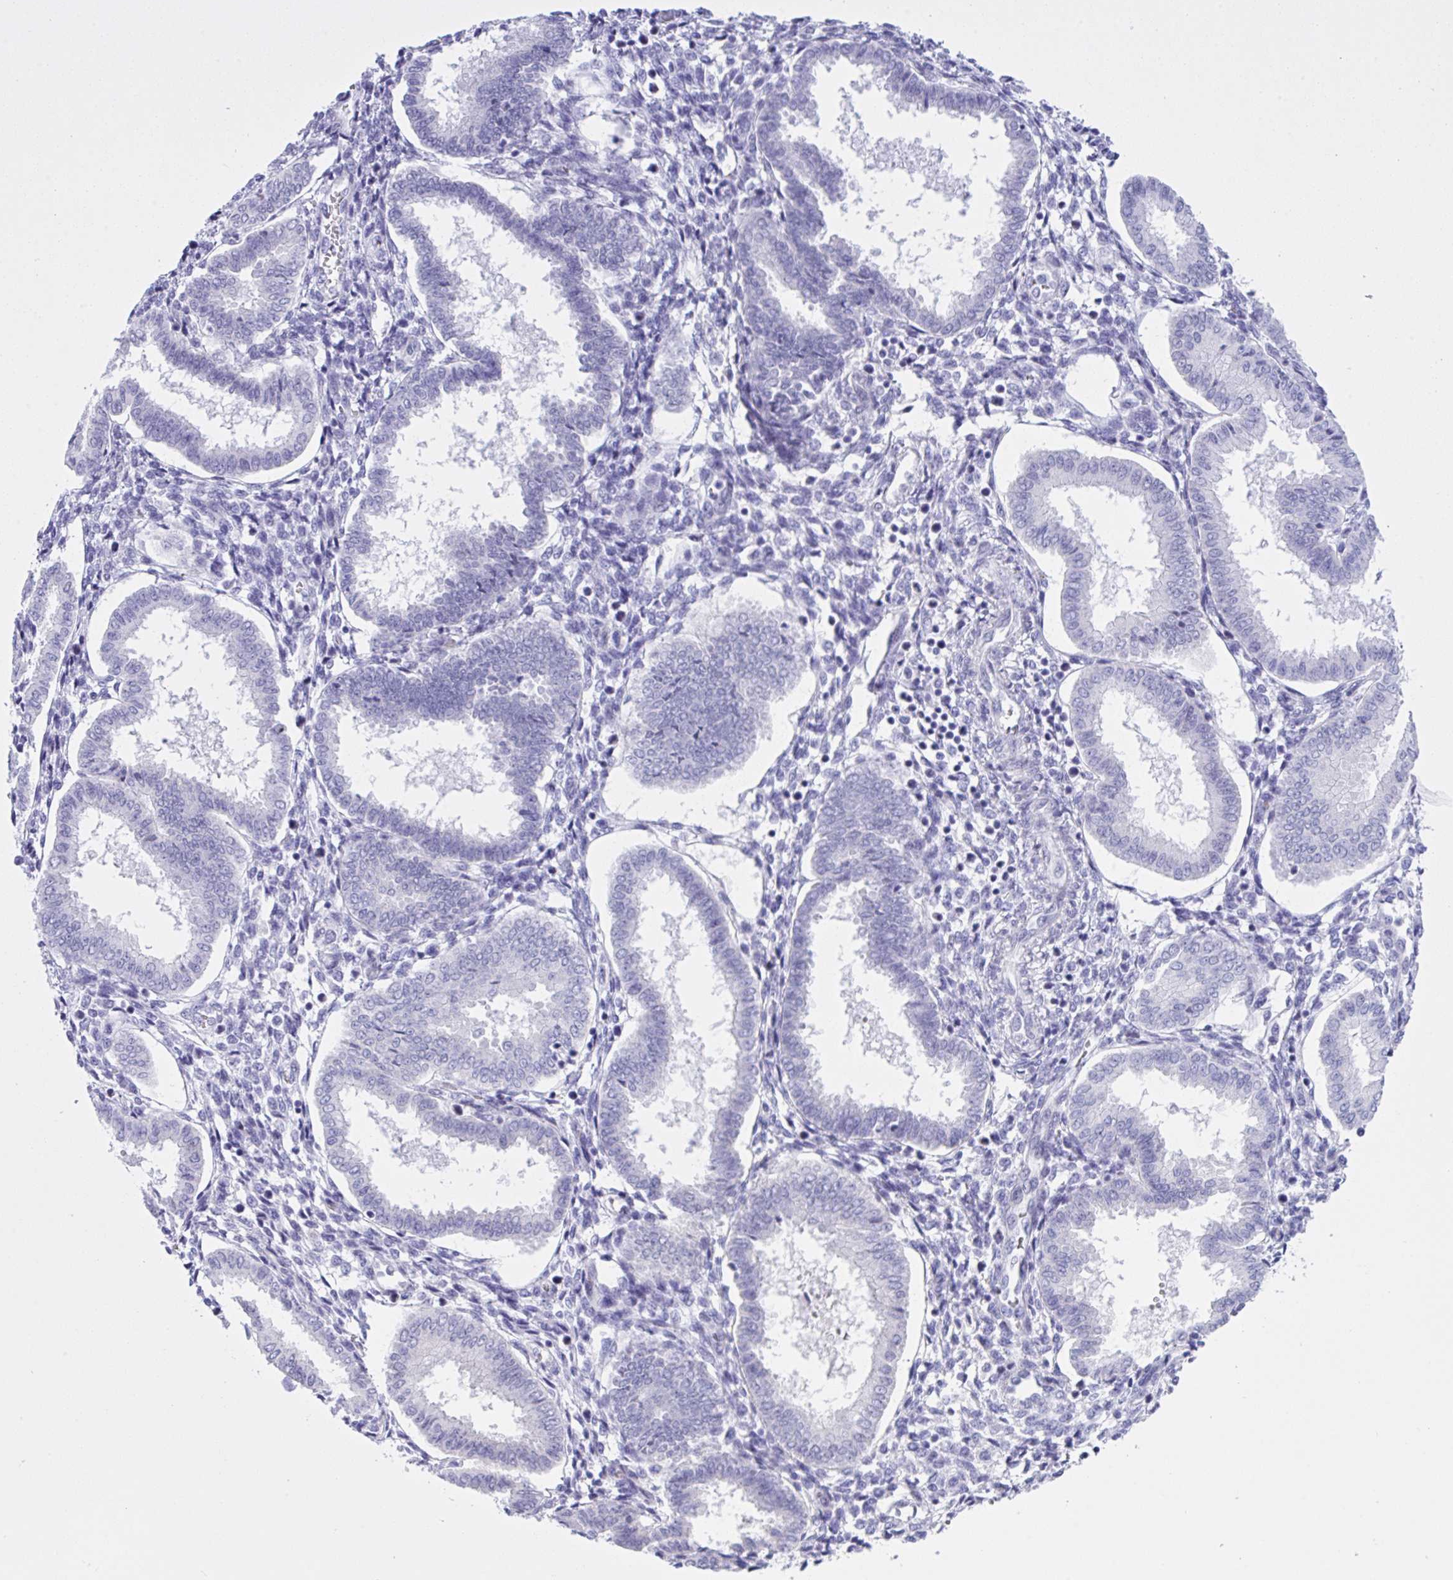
{"staining": {"intensity": "negative", "quantity": "none", "location": "none"}, "tissue": "endometrium", "cell_type": "Cells in endometrial stroma", "image_type": "normal", "snomed": [{"axis": "morphology", "description": "Normal tissue, NOS"}, {"axis": "topography", "description": "Endometrium"}], "caption": "Human endometrium stained for a protein using immunohistochemistry (IHC) demonstrates no positivity in cells in endometrial stroma.", "gene": "YBX2", "patient": {"sex": "female", "age": 24}}